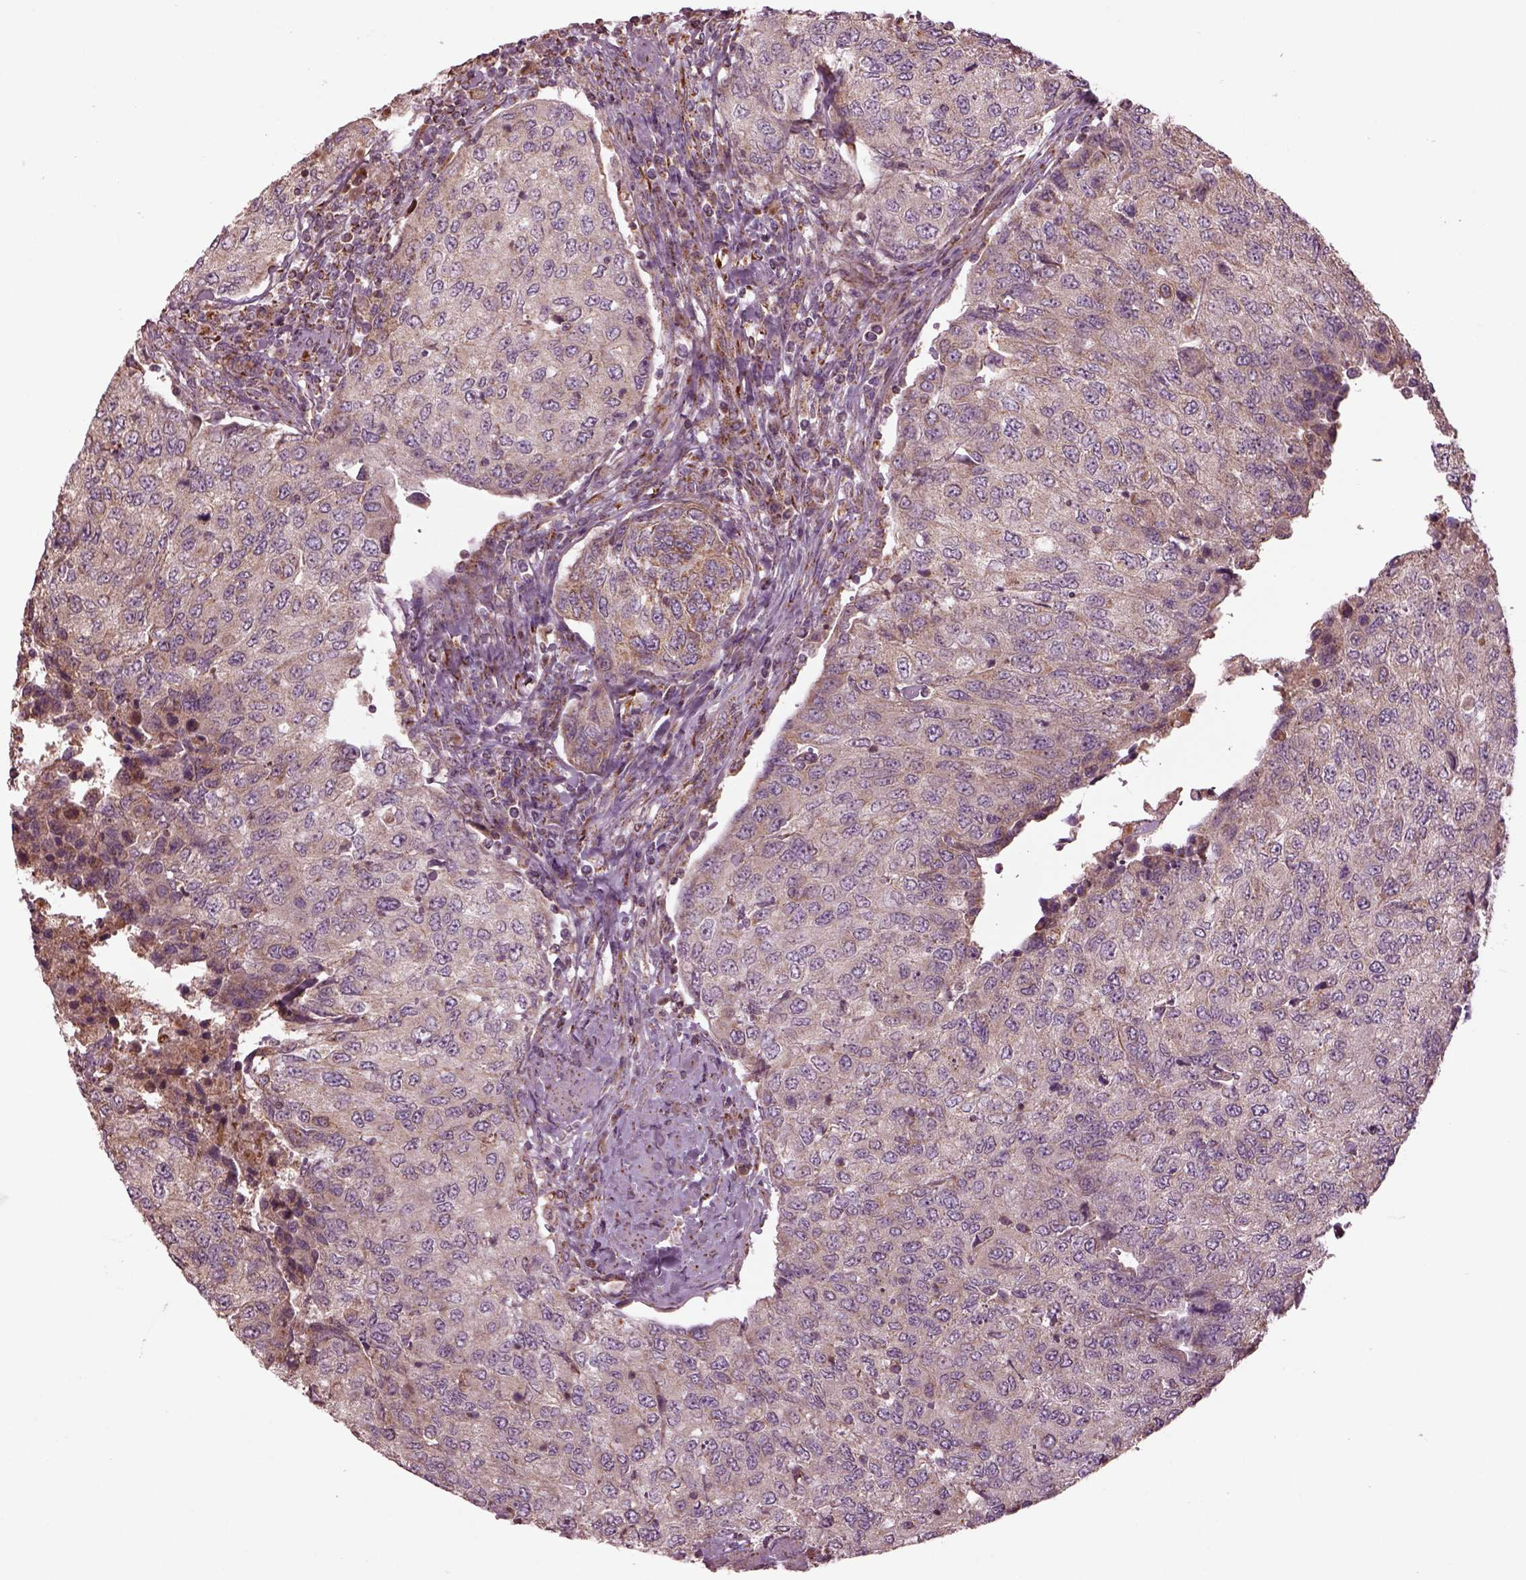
{"staining": {"intensity": "negative", "quantity": "none", "location": "none"}, "tissue": "urothelial cancer", "cell_type": "Tumor cells", "image_type": "cancer", "snomed": [{"axis": "morphology", "description": "Urothelial carcinoma, High grade"}, {"axis": "topography", "description": "Urinary bladder"}], "caption": "There is no significant expression in tumor cells of urothelial cancer.", "gene": "TMEM254", "patient": {"sex": "female", "age": 78}}